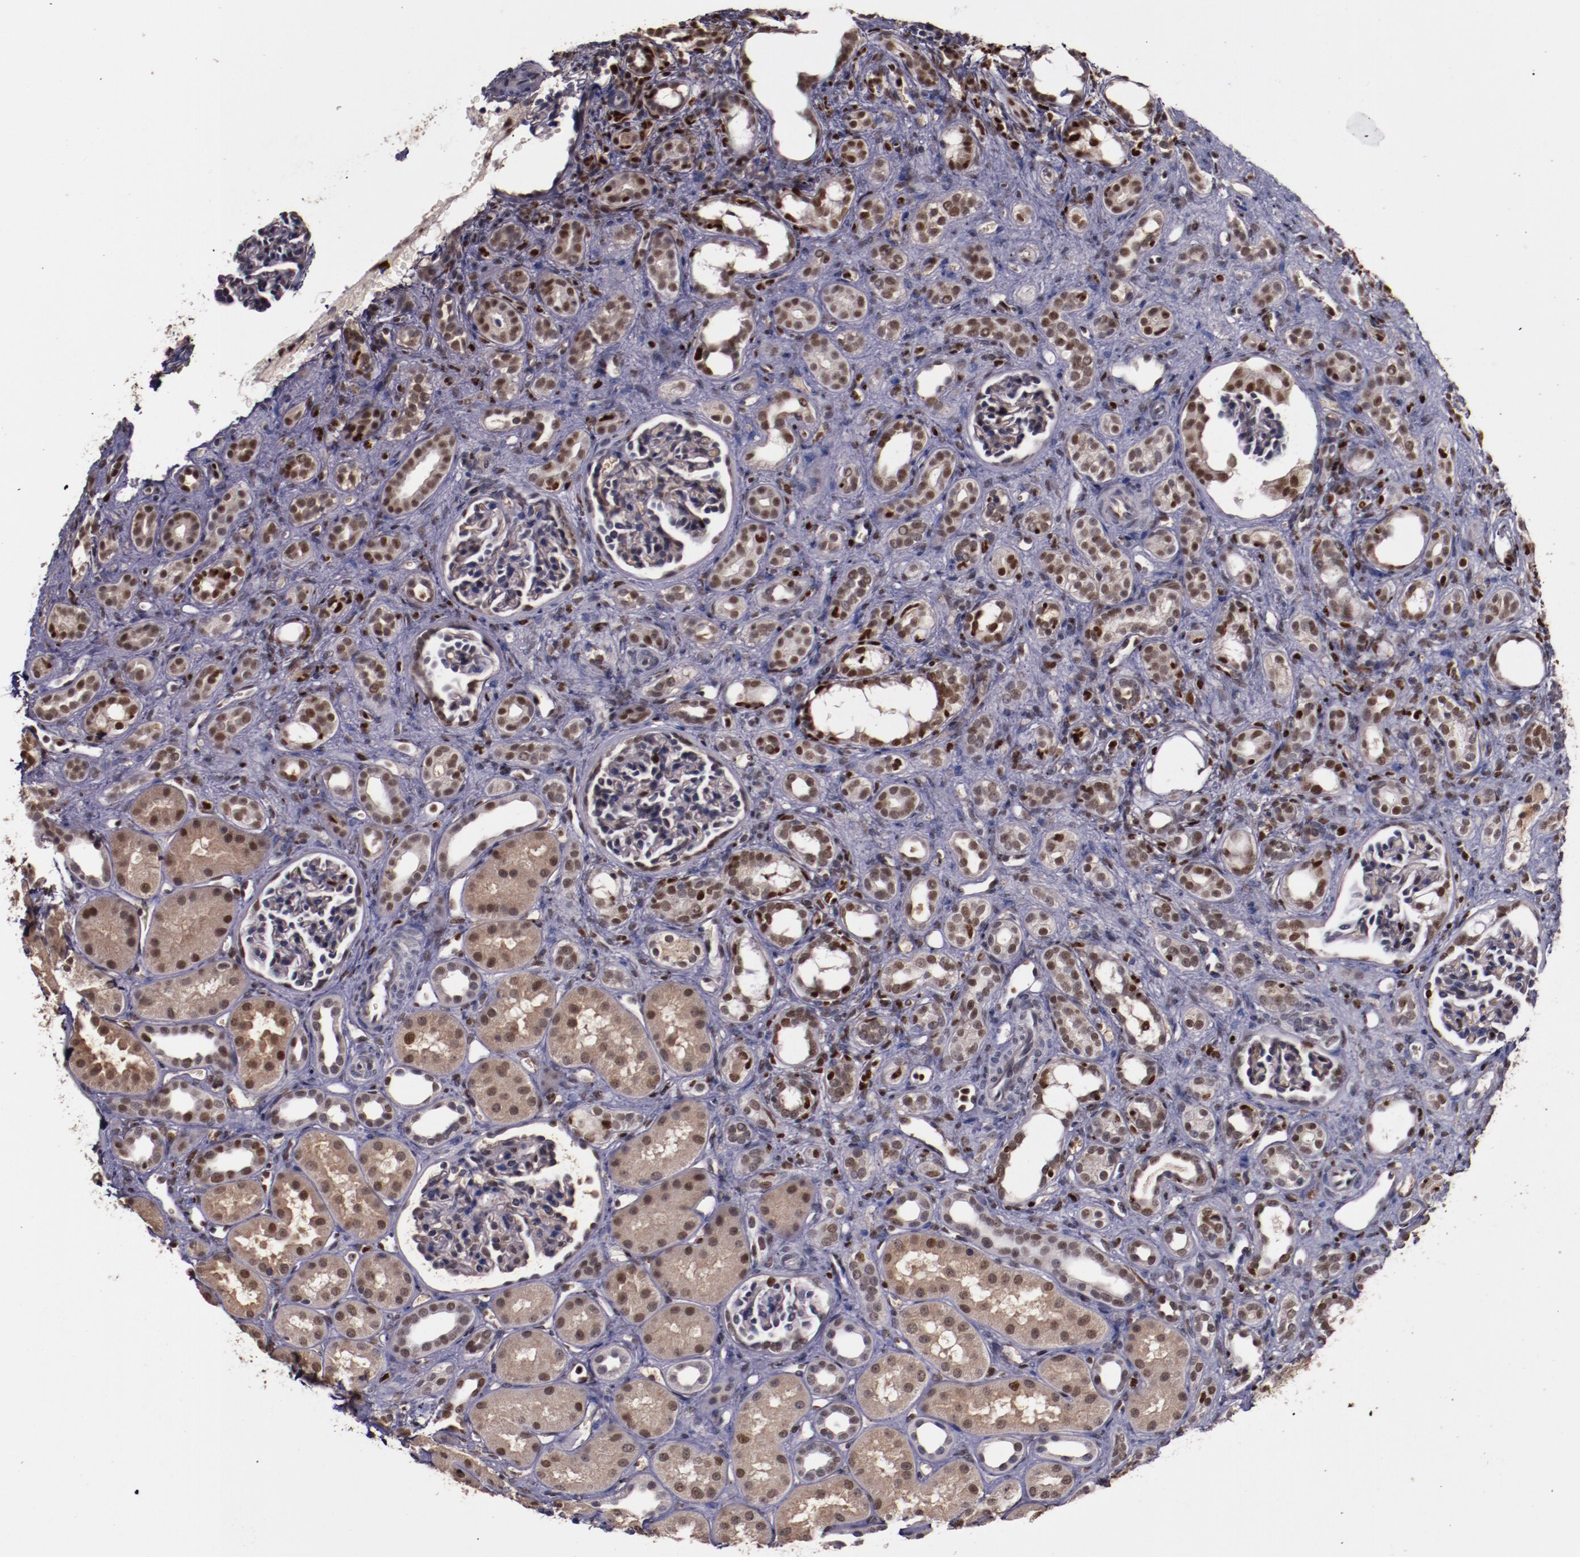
{"staining": {"intensity": "negative", "quantity": "none", "location": "none"}, "tissue": "kidney", "cell_type": "Cells in glomeruli", "image_type": "normal", "snomed": [{"axis": "morphology", "description": "Normal tissue, NOS"}, {"axis": "topography", "description": "Kidney"}], "caption": "A high-resolution histopathology image shows immunohistochemistry staining of unremarkable kidney, which displays no significant positivity in cells in glomeruli.", "gene": "CHEK2", "patient": {"sex": "male", "age": 7}}